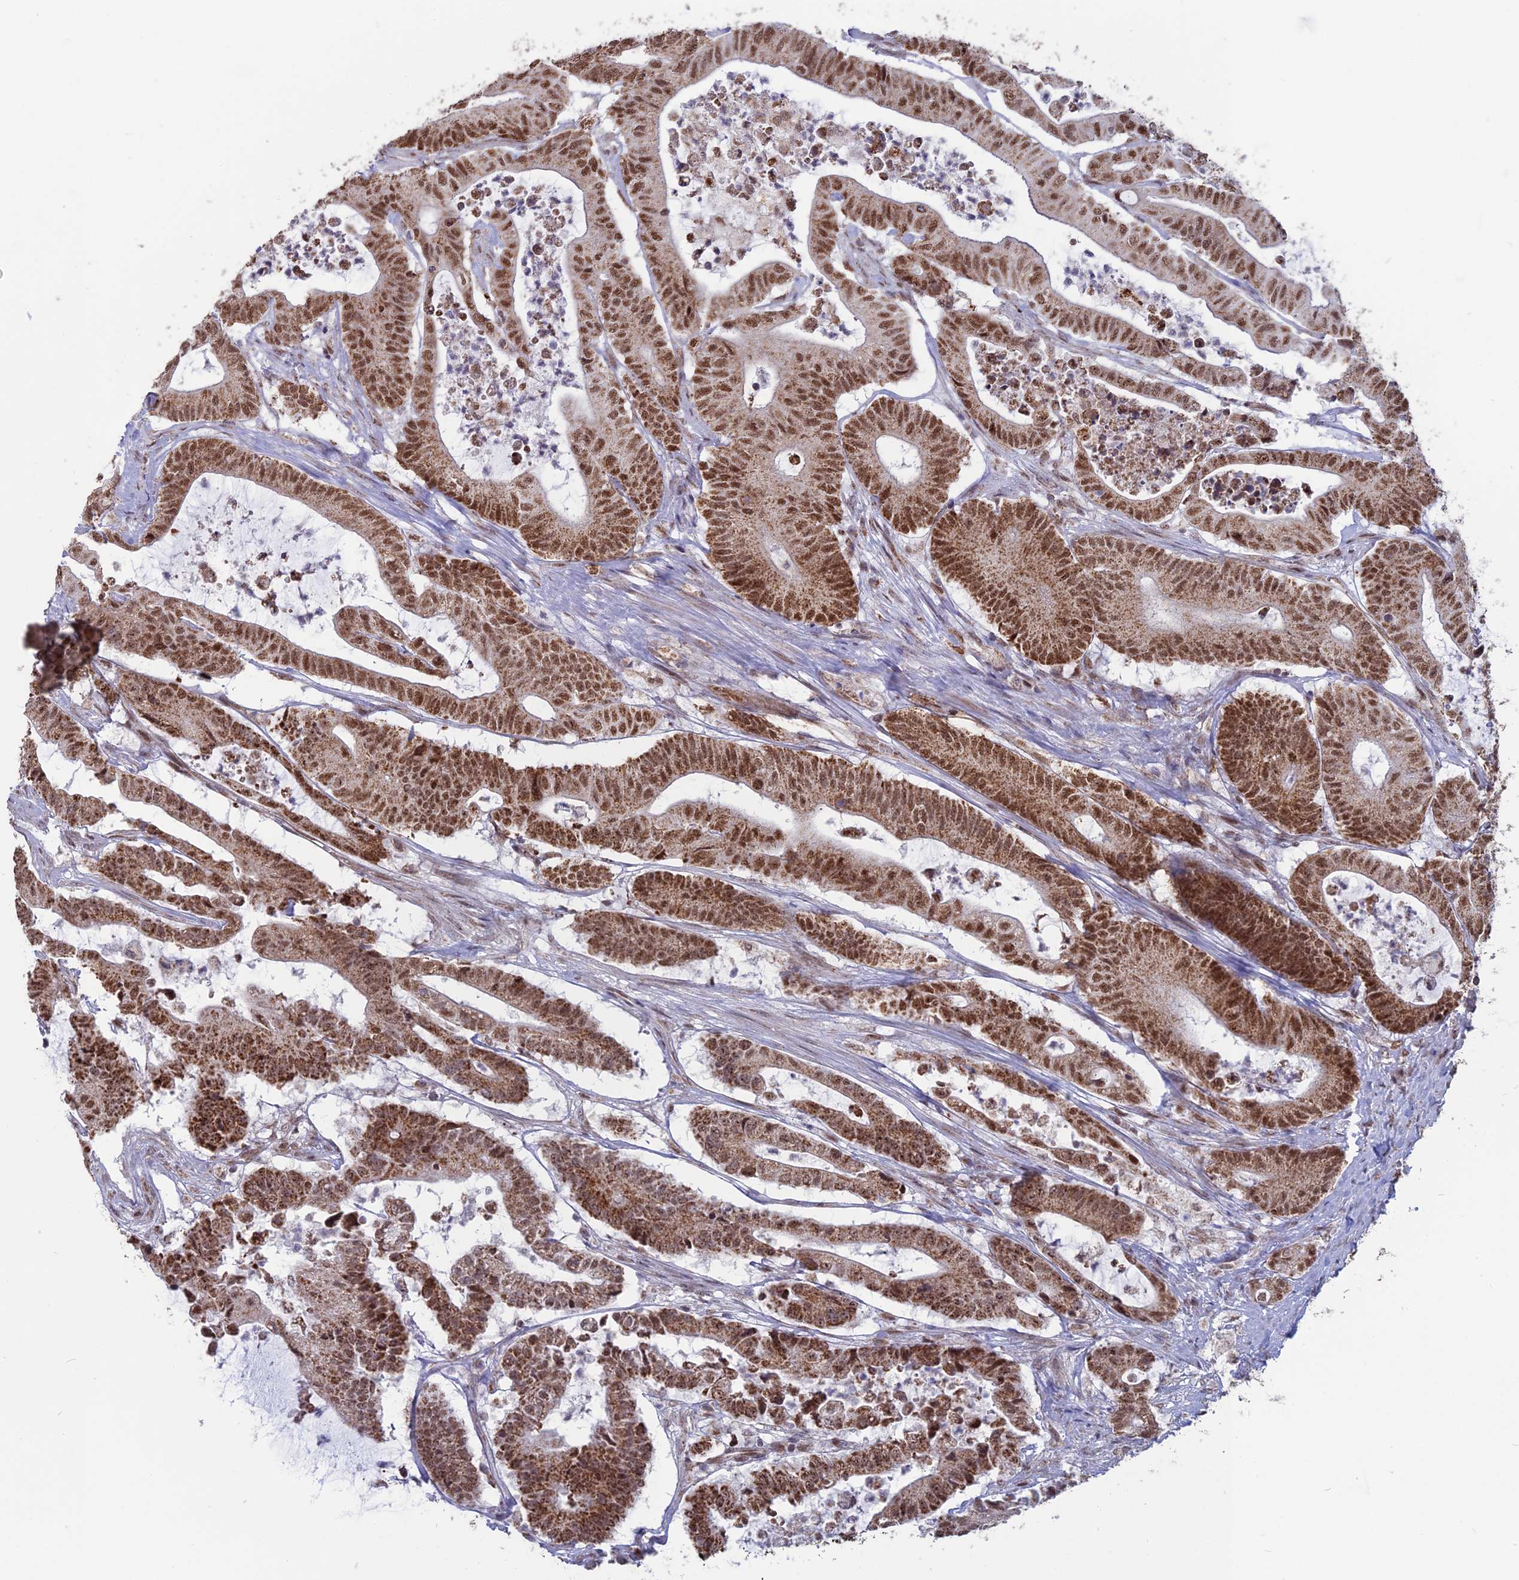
{"staining": {"intensity": "moderate", "quantity": ">75%", "location": "cytoplasmic/membranous,nuclear"}, "tissue": "colorectal cancer", "cell_type": "Tumor cells", "image_type": "cancer", "snomed": [{"axis": "morphology", "description": "Adenocarcinoma, NOS"}, {"axis": "topography", "description": "Colon"}], "caption": "Colorectal cancer stained with a protein marker demonstrates moderate staining in tumor cells.", "gene": "ARHGAP40", "patient": {"sex": "female", "age": 84}}